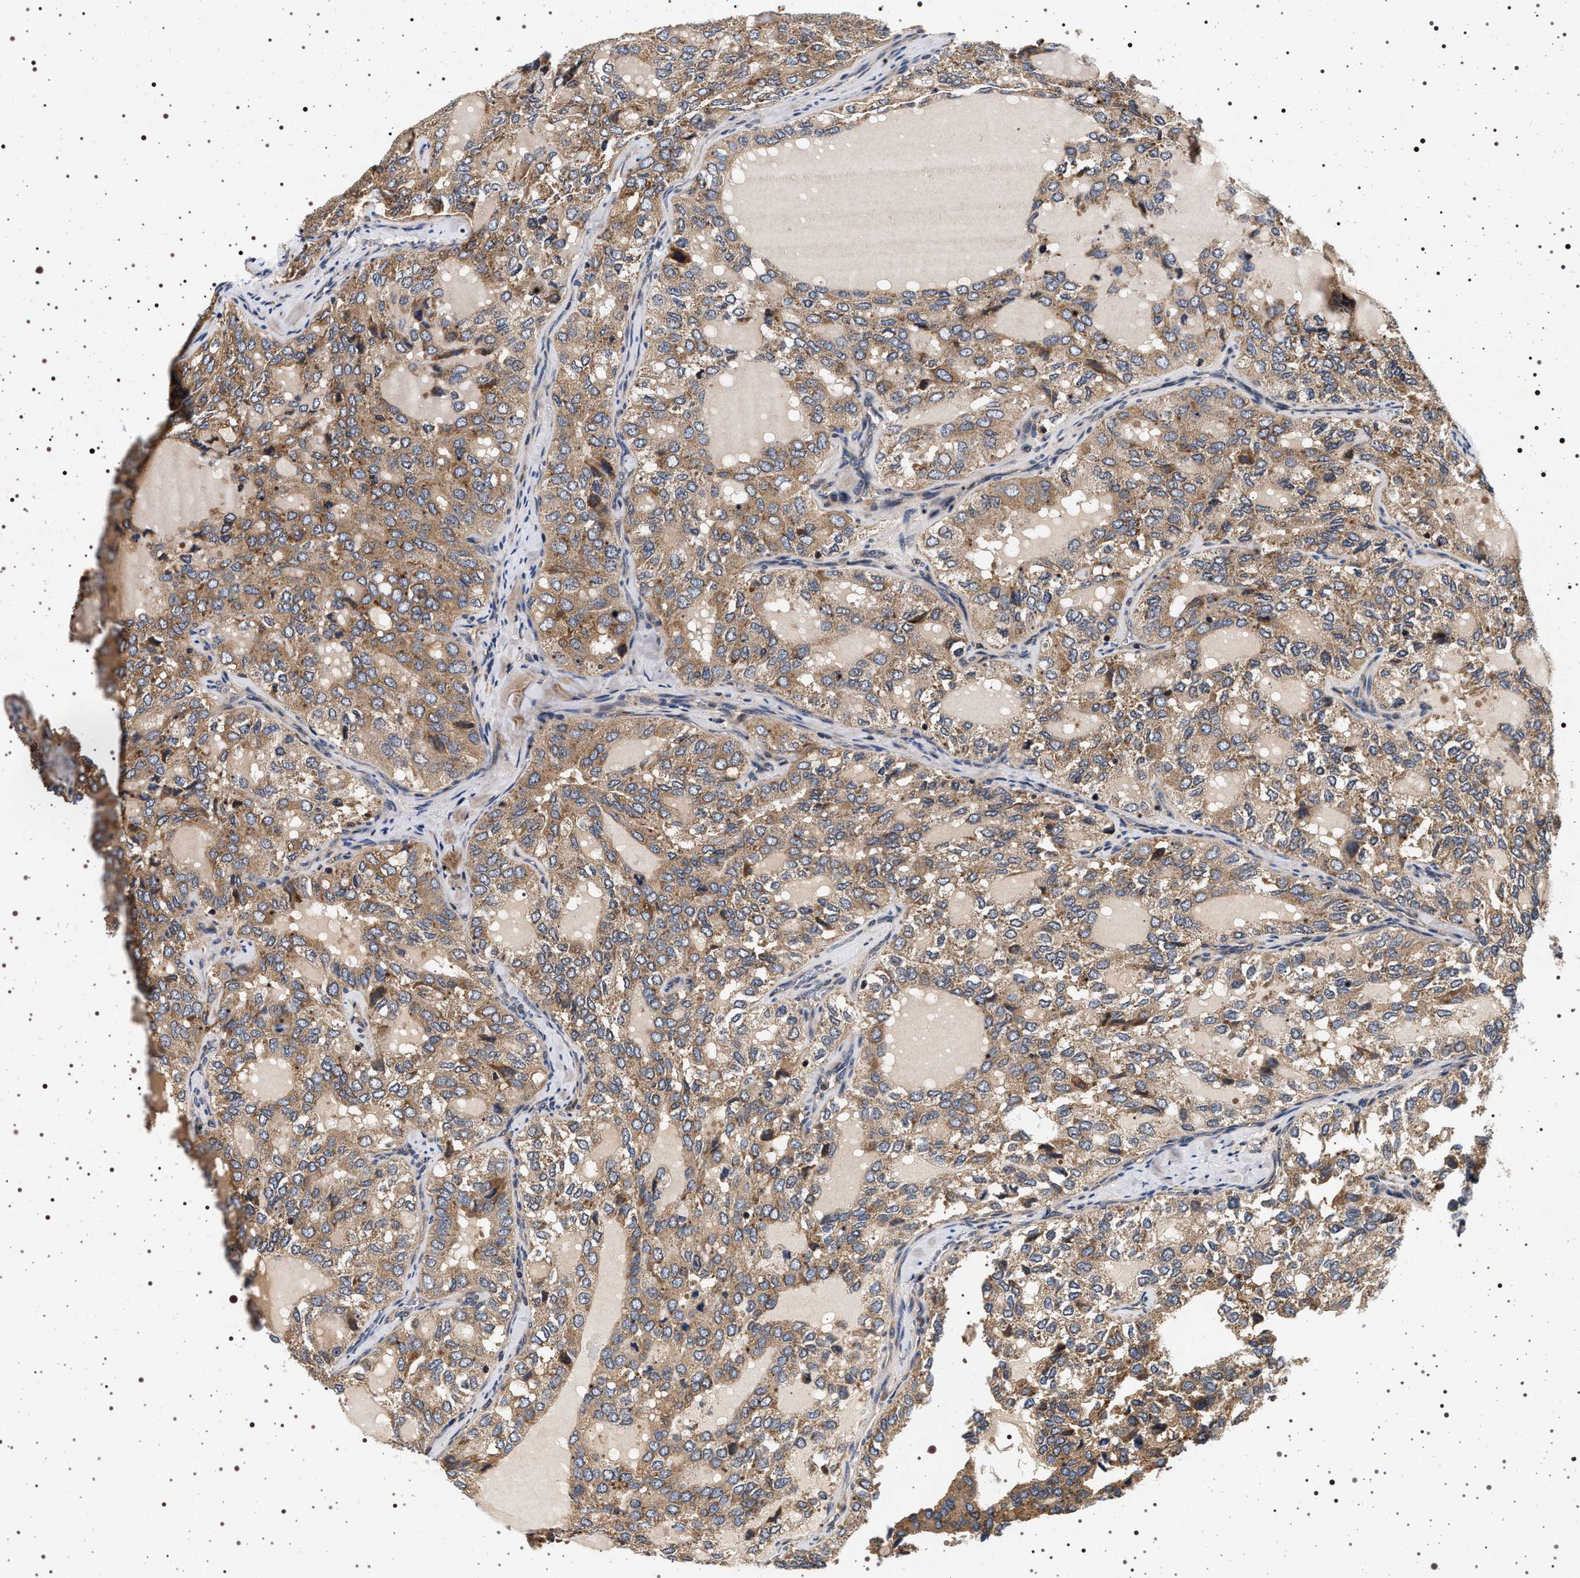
{"staining": {"intensity": "moderate", "quantity": ">75%", "location": "cytoplasmic/membranous"}, "tissue": "thyroid cancer", "cell_type": "Tumor cells", "image_type": "cancer", "snomed": [{"axis": "morphology", "description": "Follicular adenoma carcinoma, NOS"}, {"axis": "topography", "description": "Thyroid gland"}], "caption": "Immunohistochemistry (IHC) of thyroid follicular adenoma carcinoma displays medium levels of moderate cytoplasmic/membranous expression in about >75% of tumor cells.", "gene": "DCBLD2", "patient": {"sex": "male", "age": 75}}